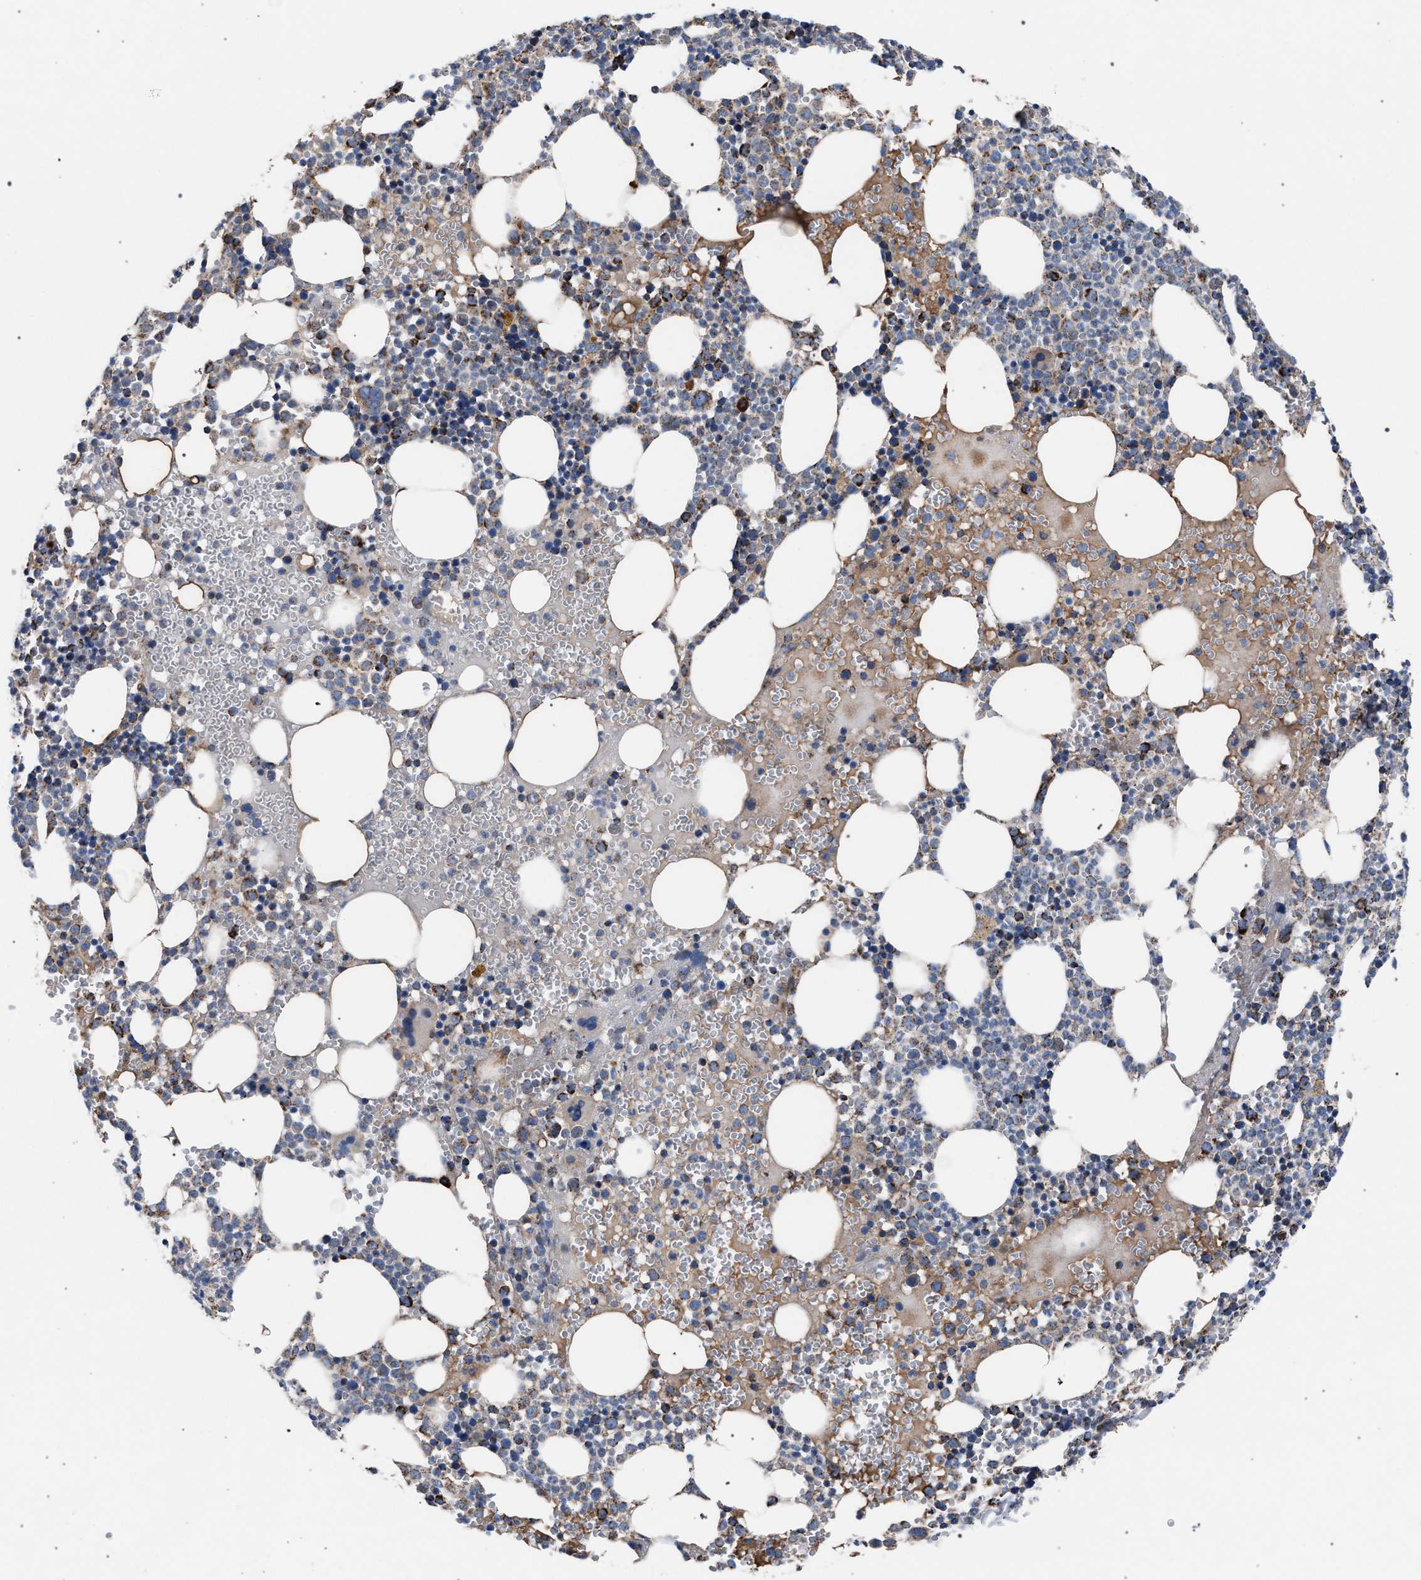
{"staining": {"intensity": "strong", "quantity": "<25%", "location": "cytoplasmic/membranous"}, "tissue": "bone marrow", "cell_type": "Hematopoietic cells", "image_type": "normal", "snomed": [{"axis": "morphology", "description": "Normal tissue, NOS"}, {"axis": "morphology", "description": "Inflammation, NOS"}, {"axis": "topography", "description": "Bone marrow"}], "caption": "This micrograph displays immunohistochemistry (IHC) staining of unremarkable bone marrow, with medium strong cytoplasmic/membranous positivity in about <25% of hematopoietic cells.", "gene": "VPS13A", "patient": {"sex": "female", "age": 67}}